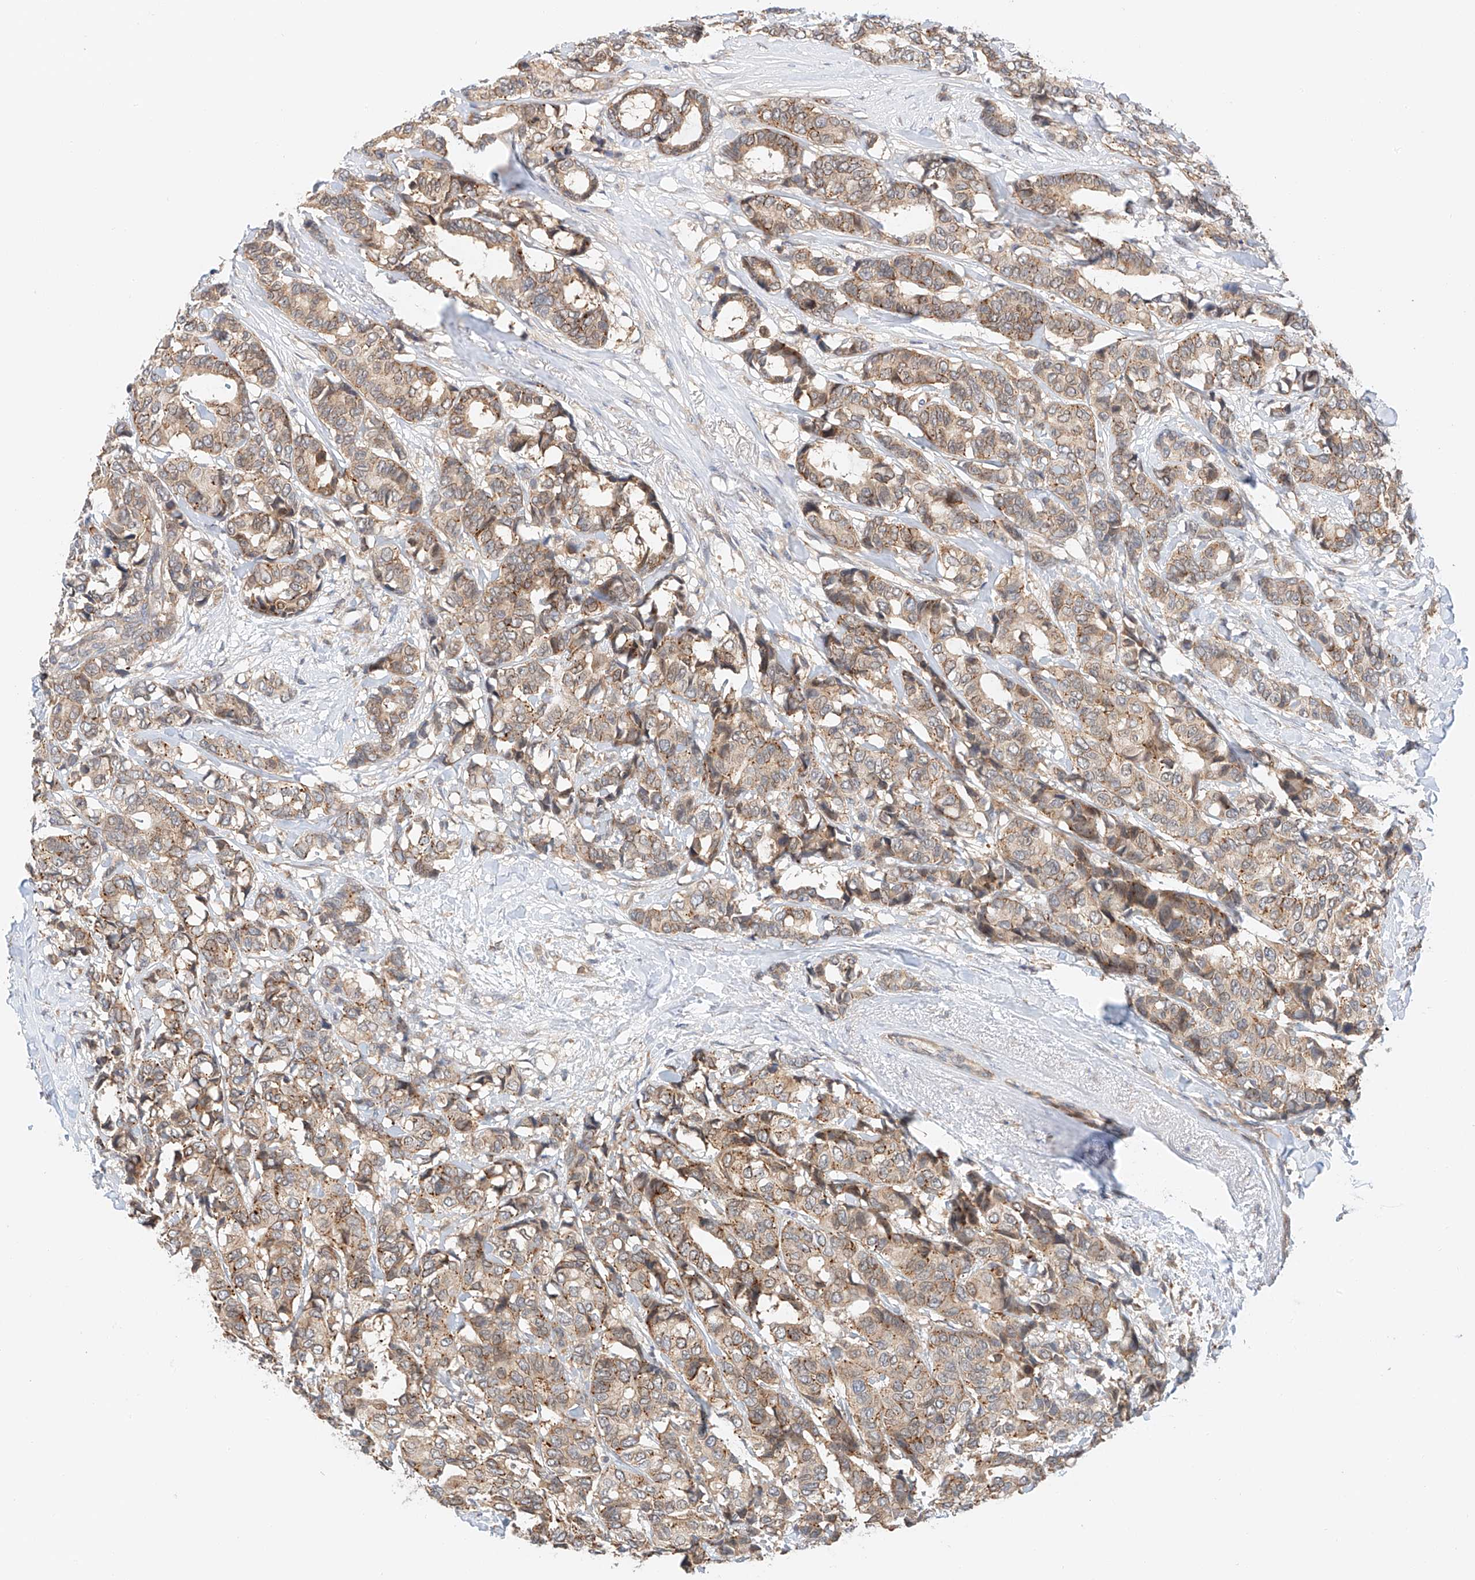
{"staining": {"intensity": "weak", "quantity": ">75%", "location": "cytoplasmic/membranous"}, "tissue": "breast cancer", "cell_type": "Tumor cells", "image_type": "cancer", "snomed": [{"axis": "morphology", "description": "Duct carcinoma"}, {"axis": "topography", "description": "Breast"}], "caption": "DAB immunohistochemical staining of human breast cancer (intraductal carcinoma) demonstrates weak cytoplasmic/membranous protein staining in approximately >75% of tumor cells. Using DAB (3,3'-diaminobenzidine) (brown) and hematoxylin (blue) stains, captured at high magnification using brightfield microscopy.", "gene": "MFN2", "patient": {"sex": "female", "age": 87}}